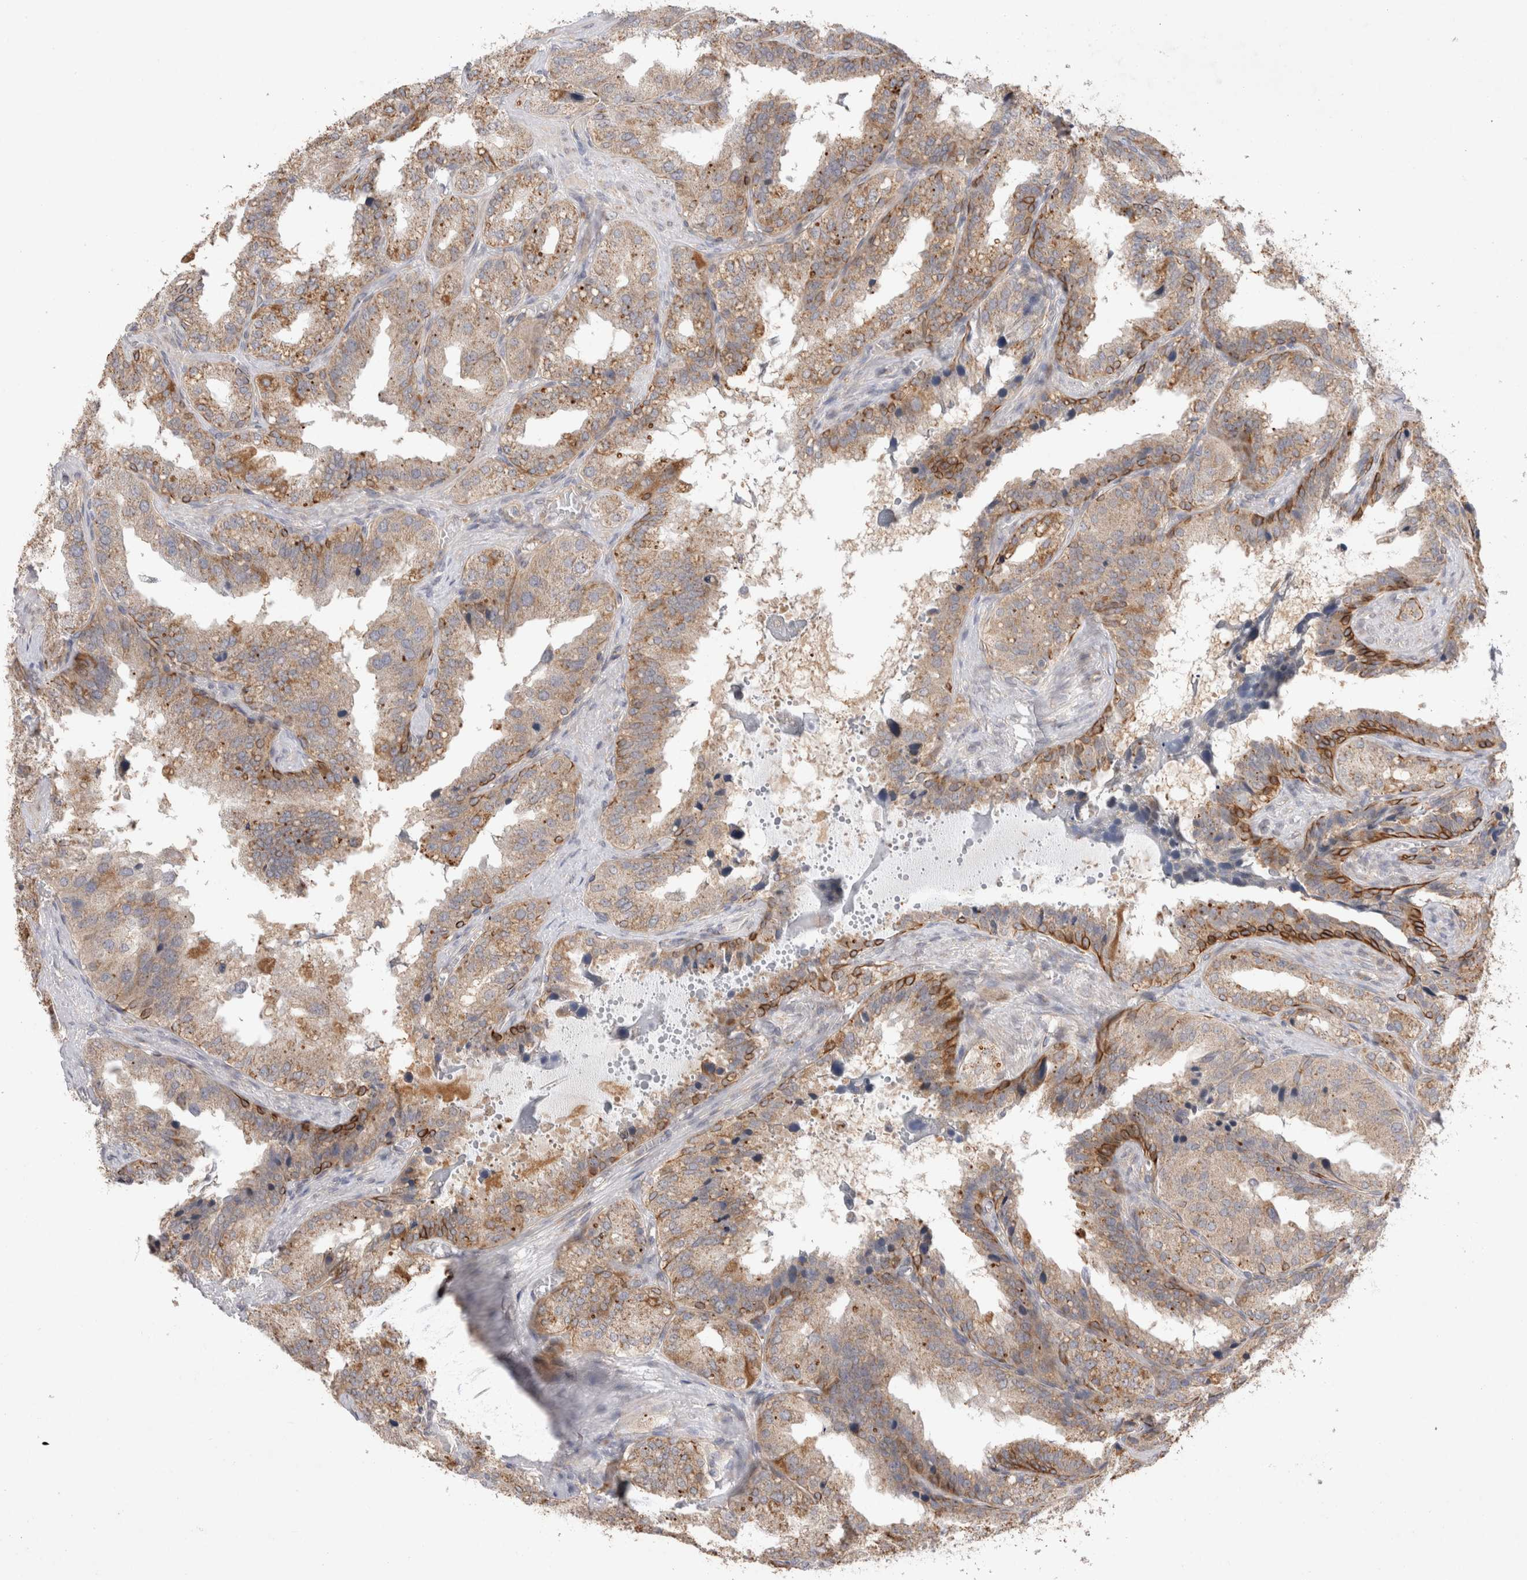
{"staining": {"intensity": "moderate", "quantity": ">75%", "location": "cytoplasmic/membranous"}, "tissue": "seminal vesicle", "cell_type": "Glandular cells", "image_type": "normal", "snomed": [{"axis": "morphology", "description": "Normal tissue, NOS"}, {"axis": "topography", "description": "Prostate"}, {"axis": "topography", "description": "Seminal veicle"}], "caption": "Seminal vesicle stained with DAB immunohistochemistry shows medium levels of moderate cytoplasmic/membranous expression in approximately >75% of glandular cells.", "gene": "NPC1", "patient": {"sex": "male", "age": 51}}